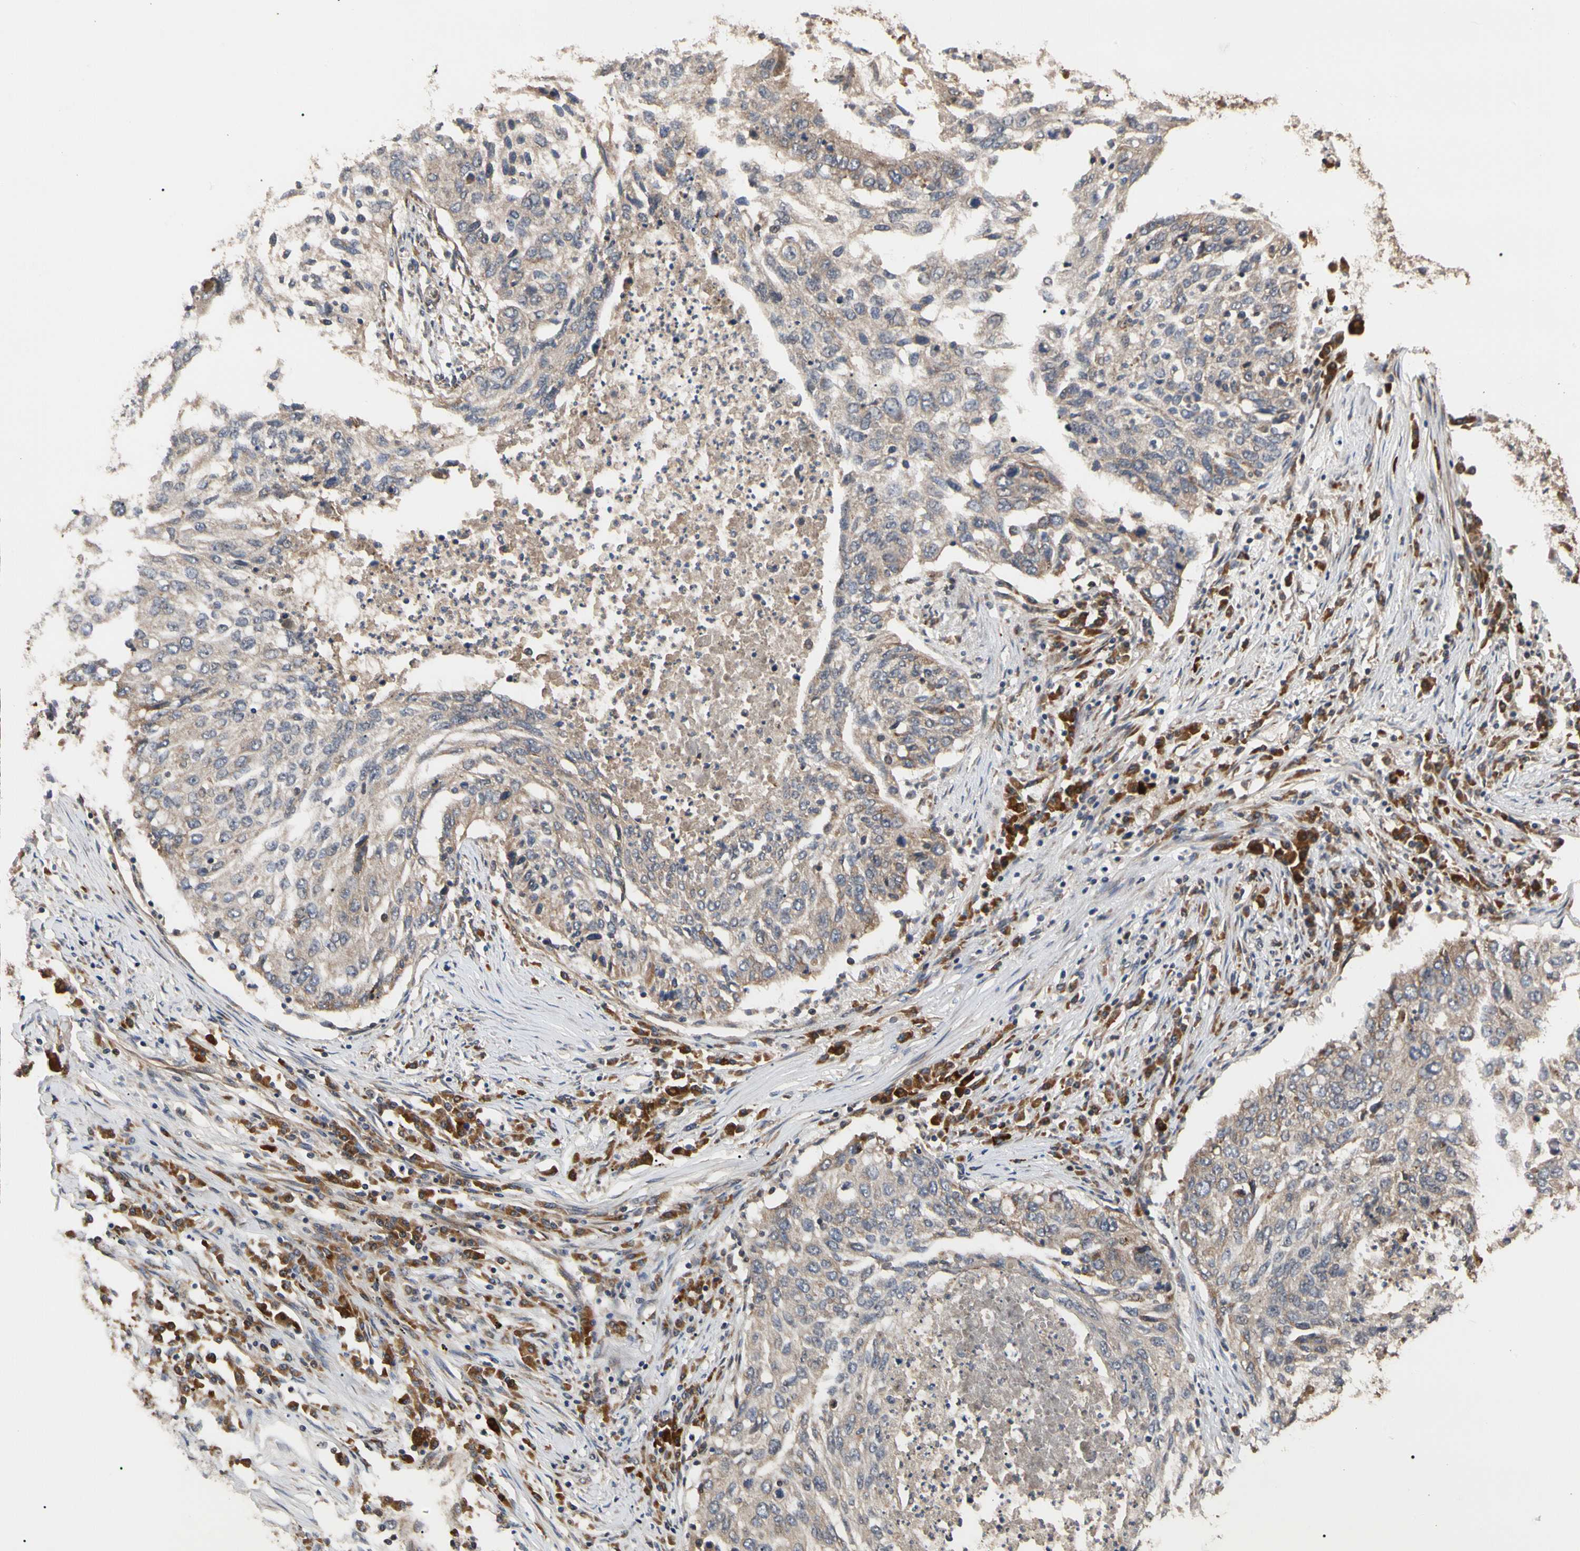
{"staining": {"intensity": "weak", "quantity": ">75%", "location": "cytoplasmic/membranous"}, "tissue": "lung cancer", "cell_type": "Tumor cells", "image_type": "cancer", "snomed": [{"axis": "morphology", "description": "Squamous cell carcinoma, NOS"}, {"axis": "topography", "description": "Lung"}], "caption": "Immunohistochemical staining of squamous cell carcinoma (lung) reveals low levels of weak cytoplasmic/membranous protein staining in approximately >75% of tumor cells.", "gene": "CYTIP", "patient": {"sex": "female", "age": 63}}